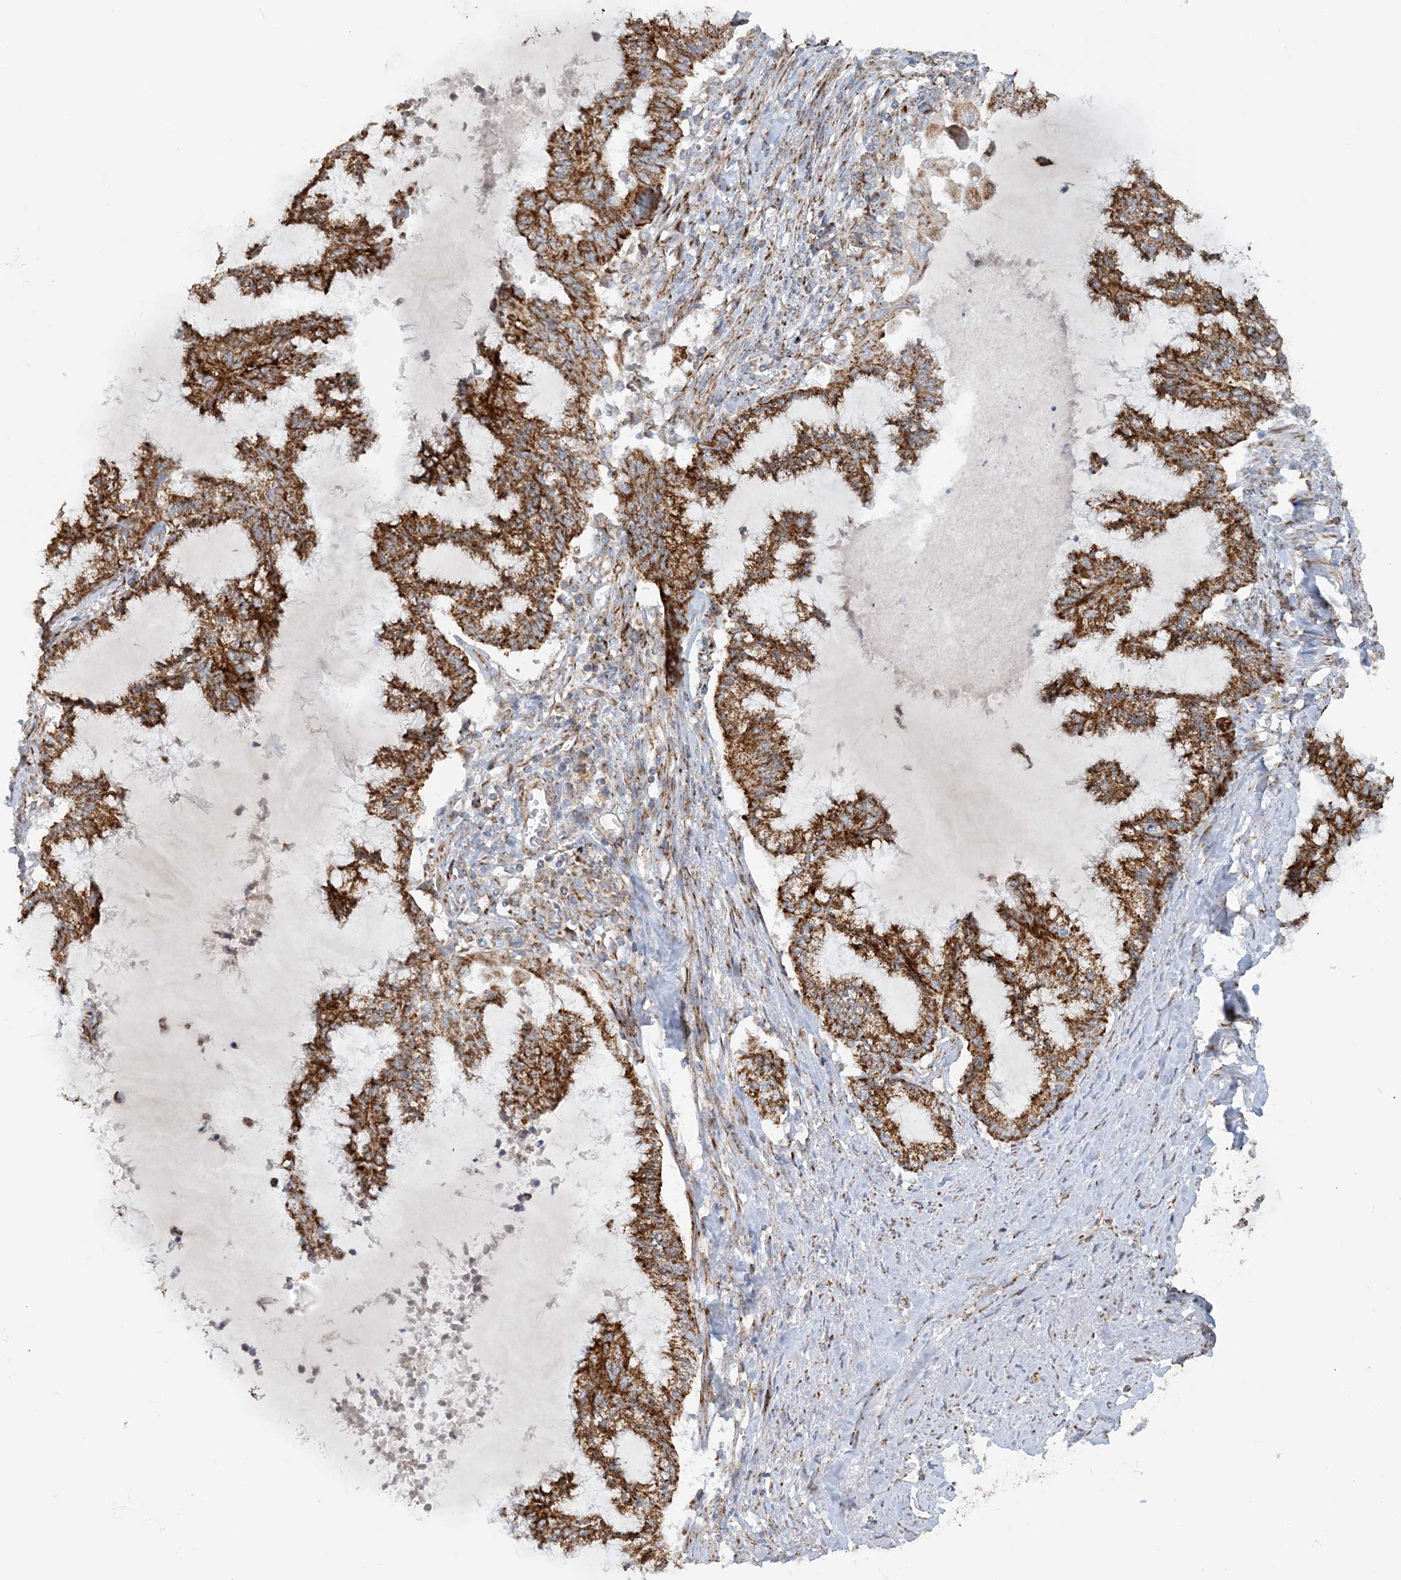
{"staining": {"intensity": "strong", "quantity": ">75%", "location": "cytoplasmic/membranous"}, "tissue": "endometrial cancer", "cell_type": "Tumor cells", "image_type": "cancer", "snomed": [{"axis": "morphology", "description": "Adenocarcinoma, NOS"}, {"axis": "topography", "description": "Endometrium"}], "caption": "Adenocarcinoma (endometrial) tissue demonstrates strong cytoplasmic/membranous expression in about >75% of tumor cells, visualized by immunohistochemistry.", "gene": "COA3", "patient": {"sex": "female", "age": 86}}